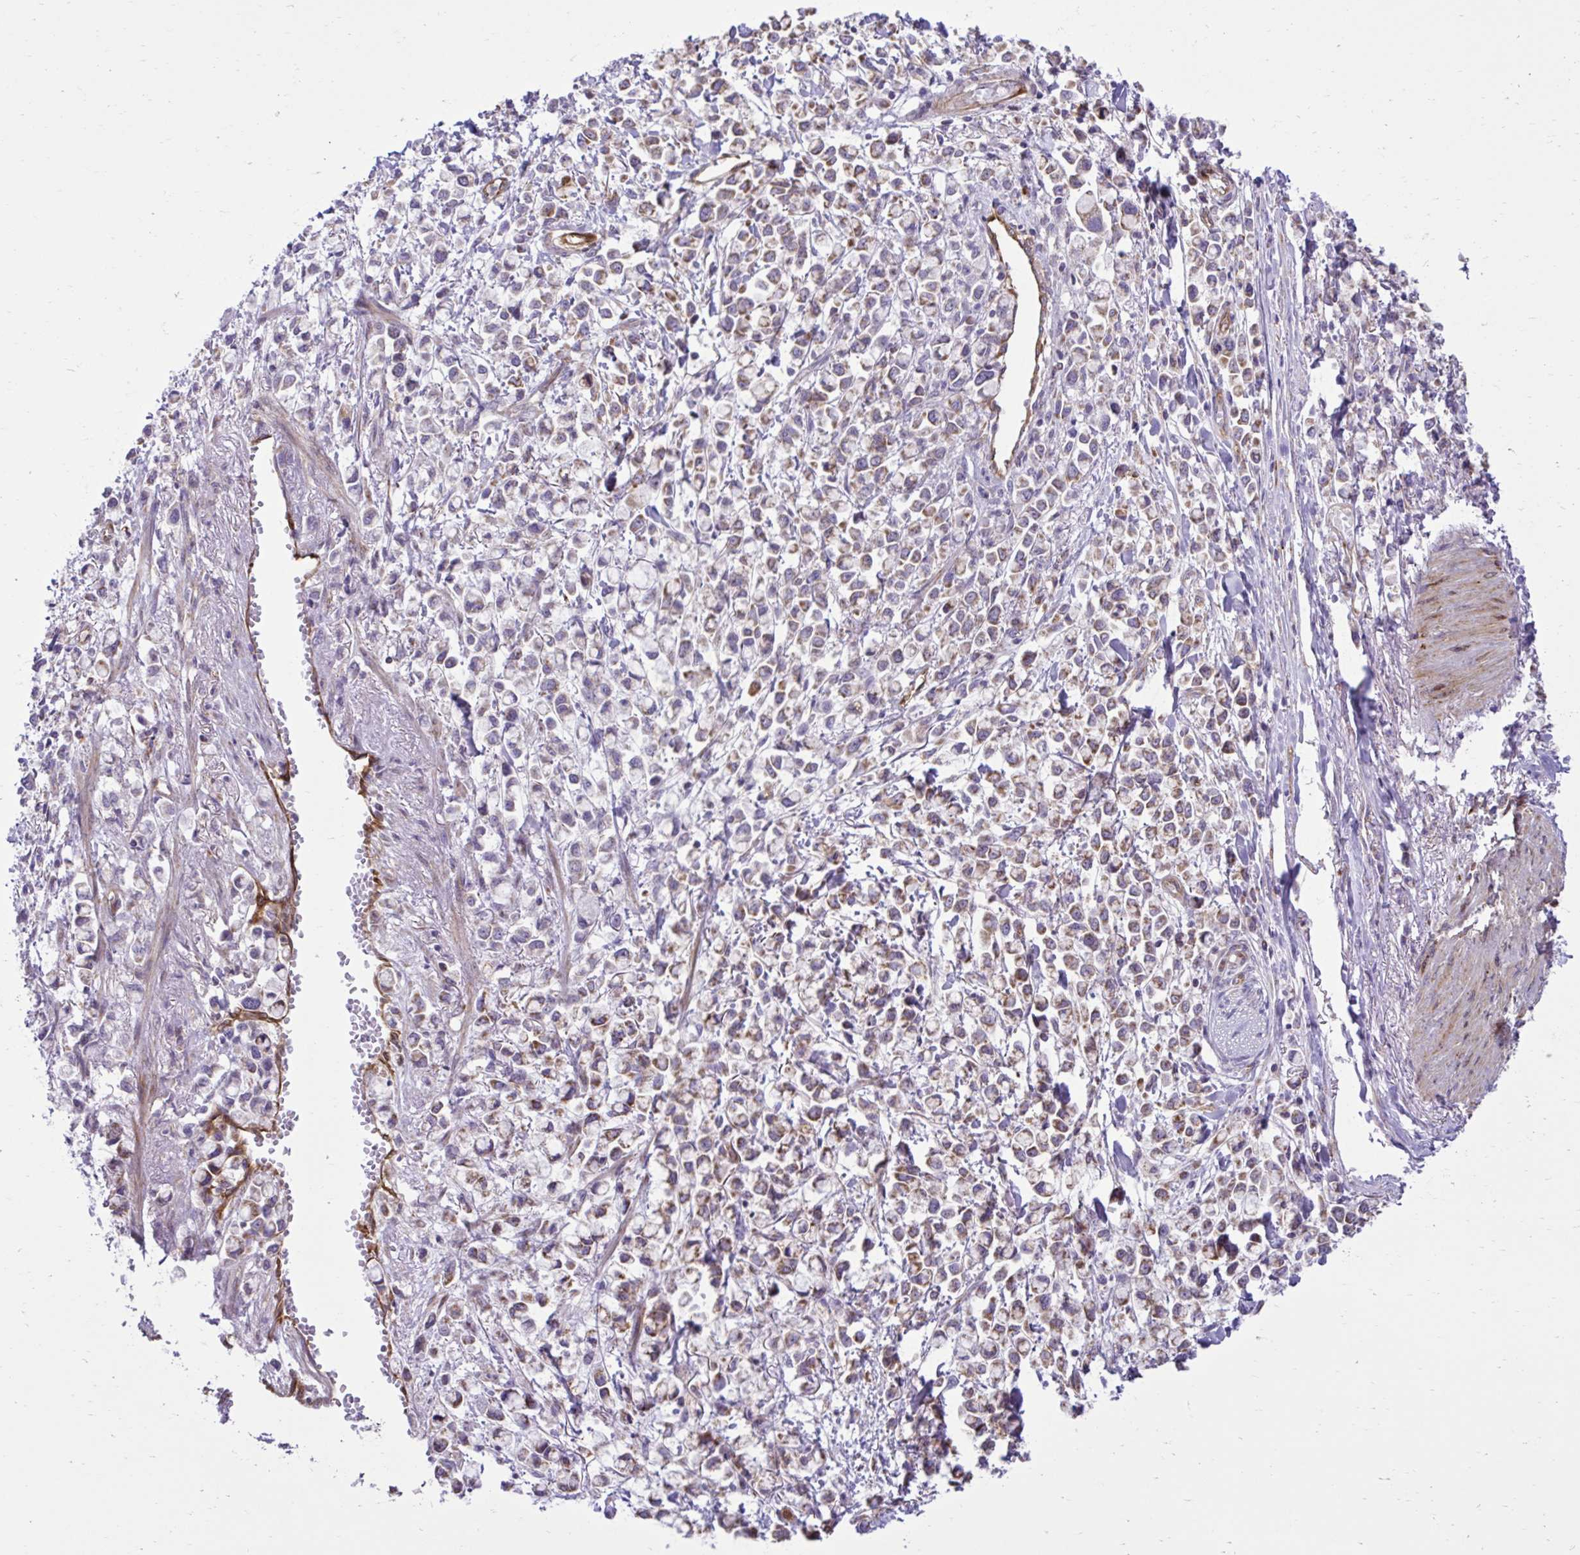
{"staining": {"intensity": "weak", "quantity": "25%-75%", "location": "cytoplasmic/membranous"}, "tissue": "stomach cancer", "cell_type": "Tumor cells", "image_type": "cancer", "snomed": [{"axis": "morphology", "description": "Adenocarcinoma, NOS"}, {"axis": "topography", "description": "Stomach"}], "caption": "Human stomach adenocarcinoma stained for a protein (brown) shows weak cytoplasmic/membranous positive staining in about 25%-75% of tumor cells.", "gene": "LIMS1", "patient": {"sex": "female", "age": 81}}